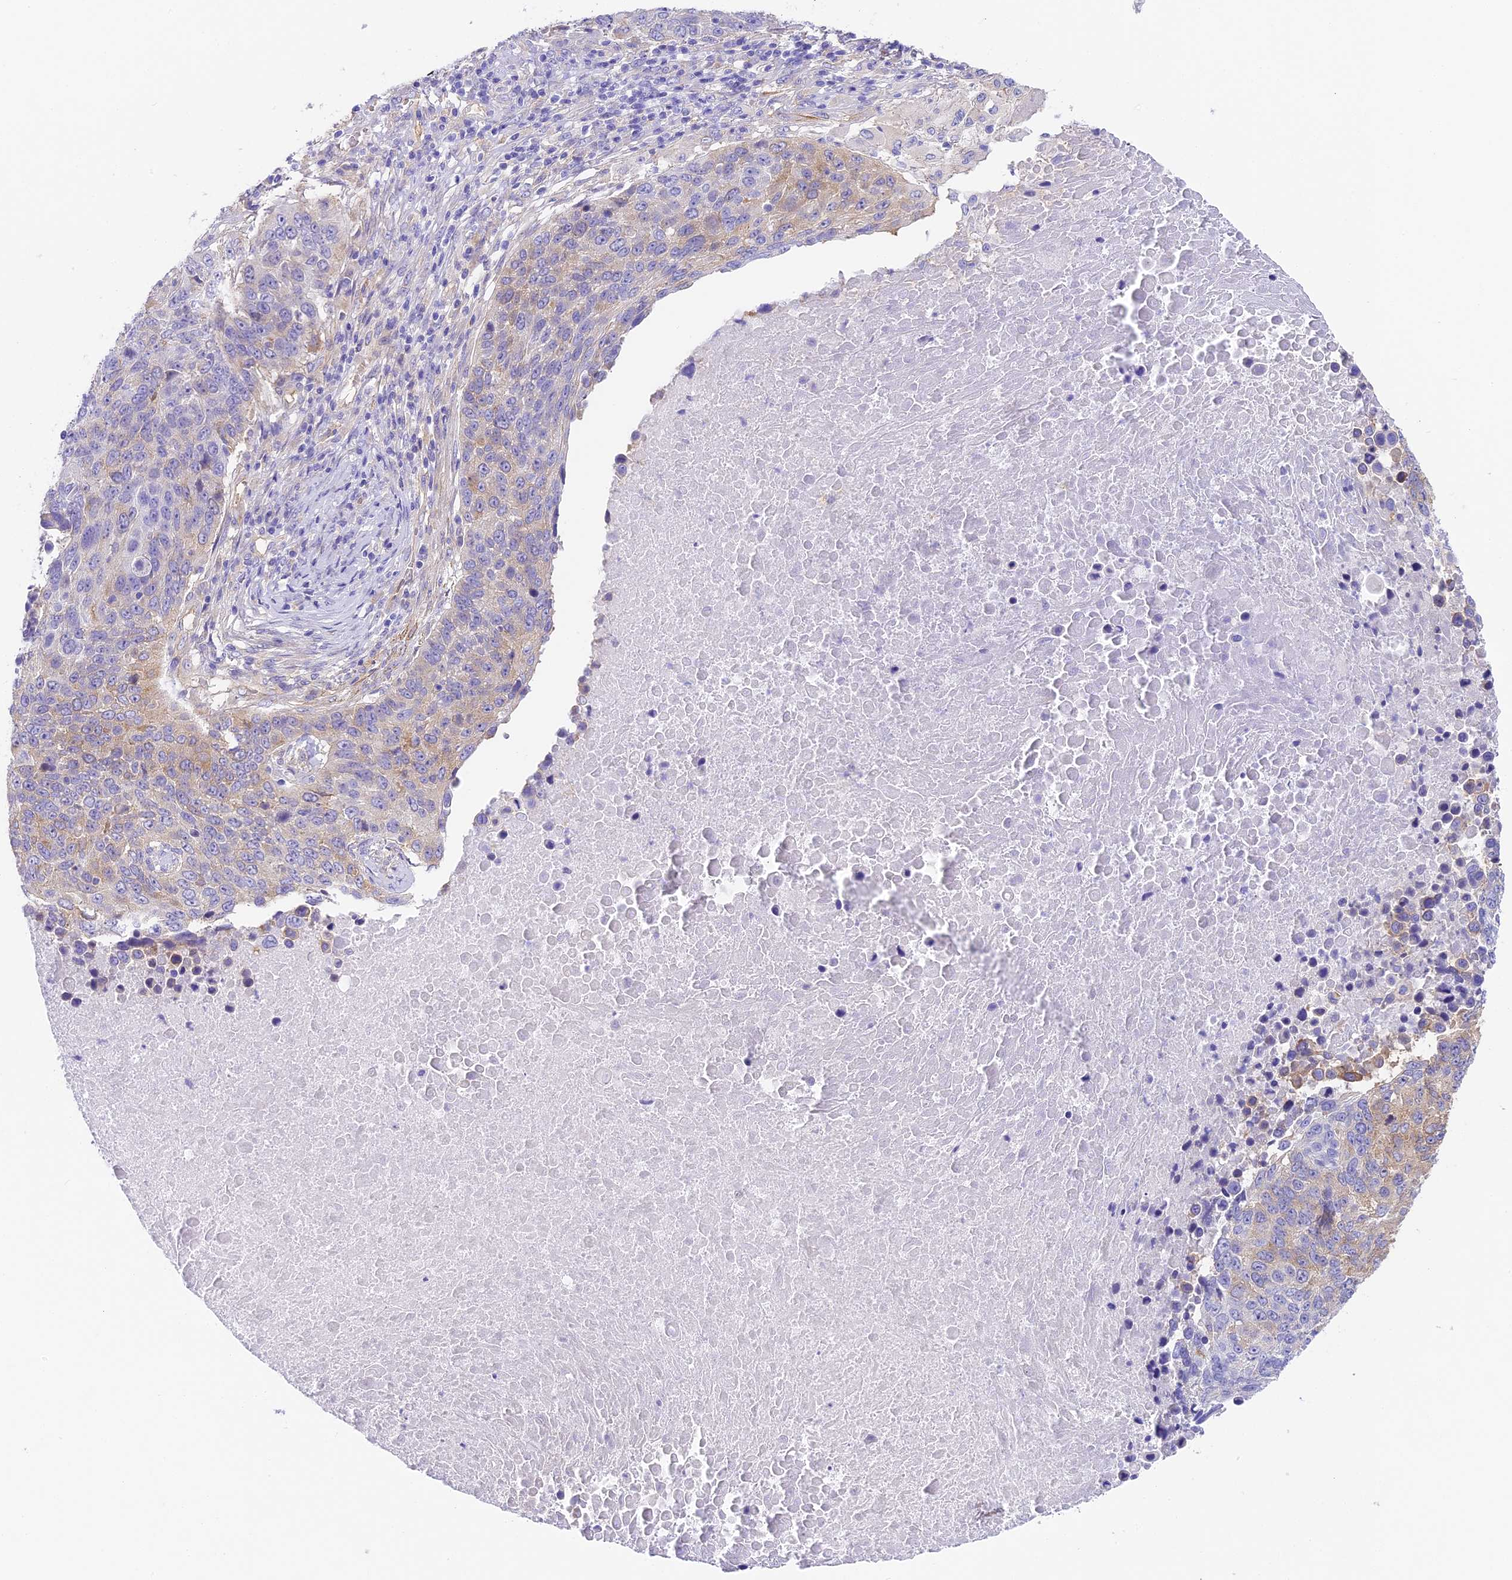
{"staining": {"intensity": "negative", "quantity": "none", "location": "none"}, "tissue": "lung cancer", "cell_type": "Tumor cells", "image_type": "cancer", "snomed": [{"axis": "morphology", "description": "Normal tissue, NOS"}, {"axis": "morphology", "description": "Squamous cell carcinoma, NOS"}, {"axis": "topography", "description": "Lymph node"}, {"axis": "topography", "description": "Lung"}], "caption": "Tumor cells show no significant staining in lung cancer. (DAB (3,3'-diaminobenzidine) immunohistochemistry with hematoxylin counter stain).", "gene": "HOMER3", "patient": {"sex": "male", "age": 66}}